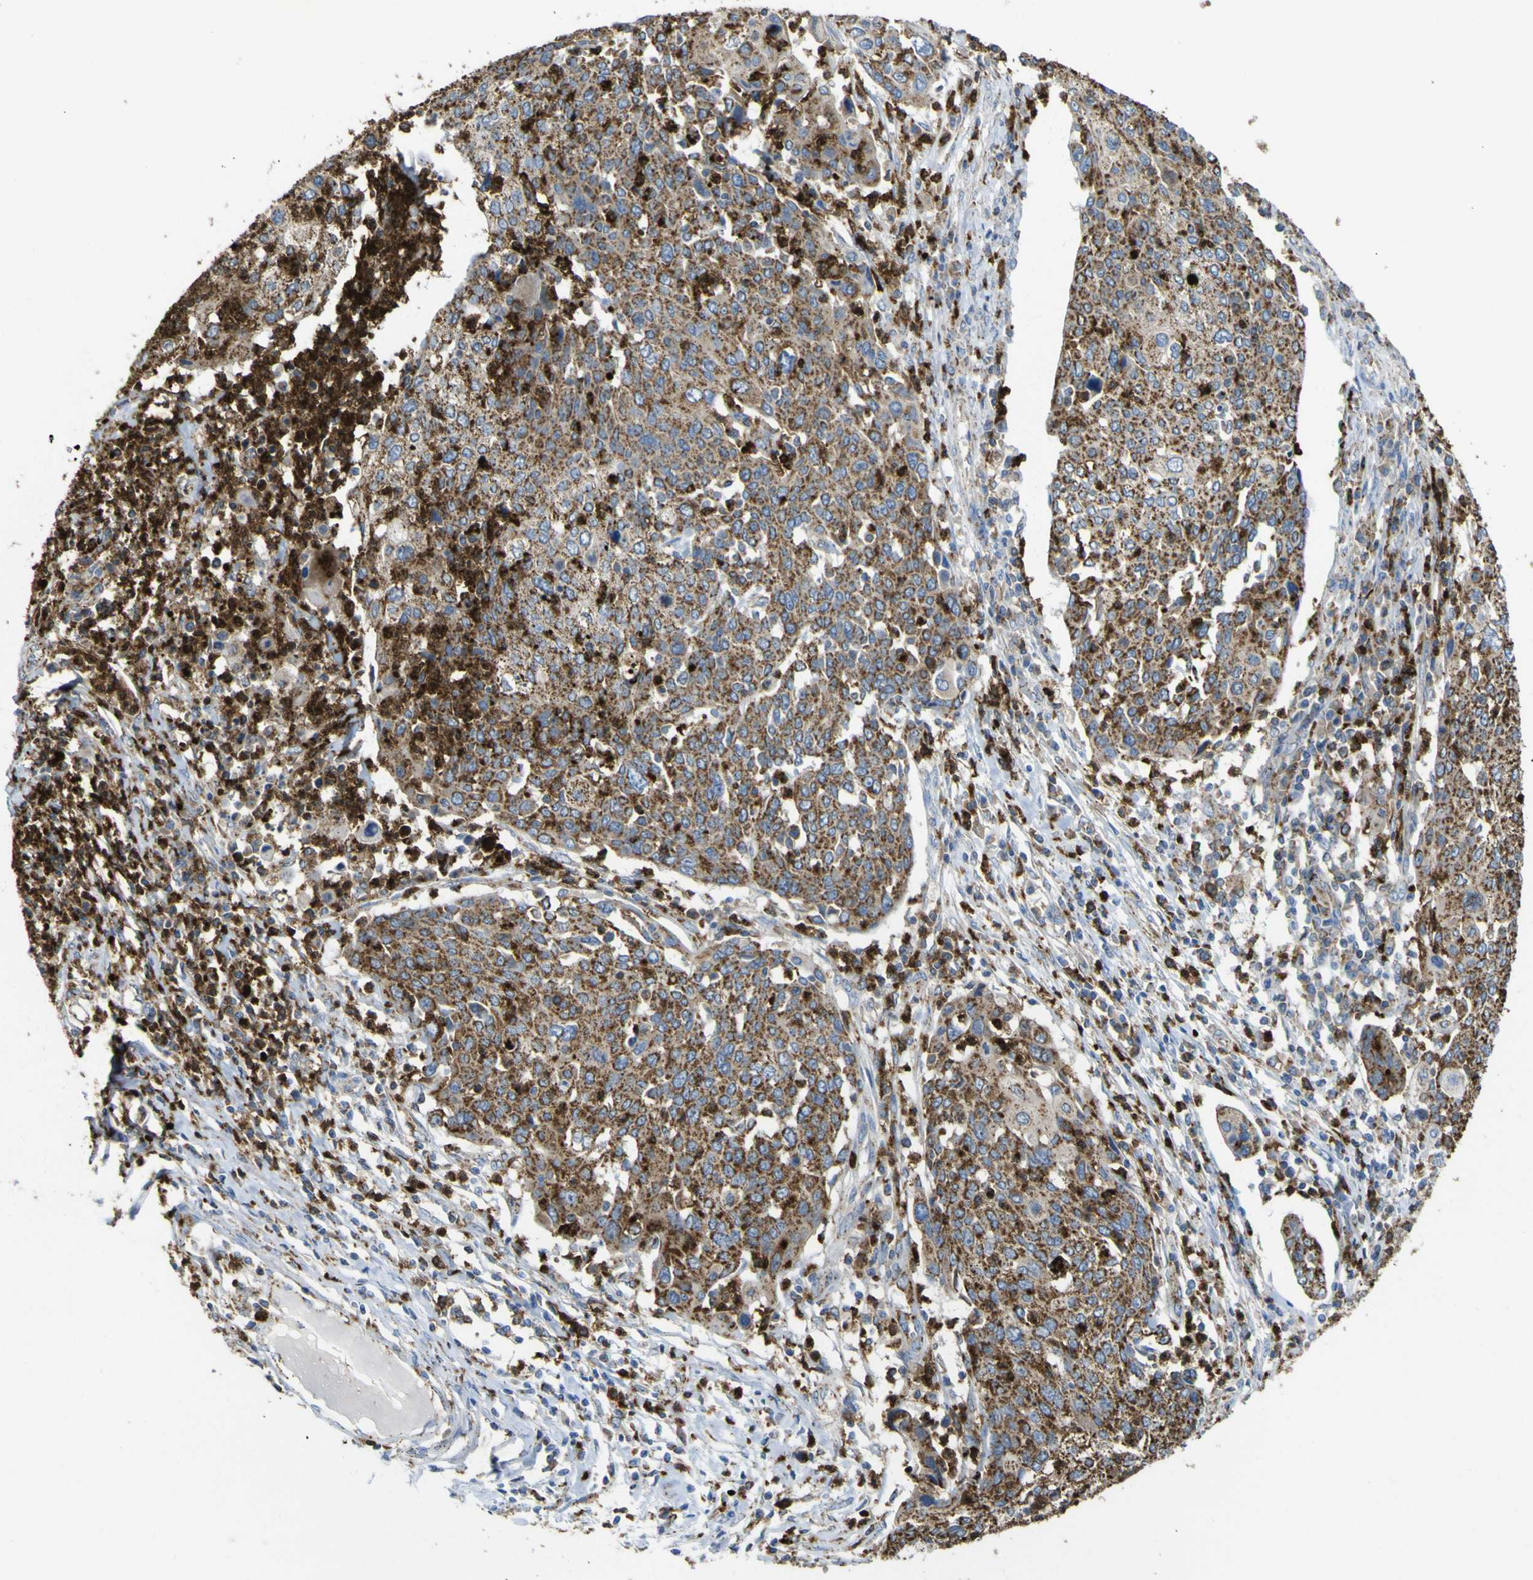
{"staining": {"intensity": "strong", "quantity": ">75%", "location": "cytoplasmic/membranous"}, "tissue": "cervical cancer", "cell_type": "Tumor cells", "image_type": "cancer", "snomed": [{"axis": "morphology", "description": "Squamous cell carcinoma, NOS"}, {"axis": "topography", "description": "Cervix"}], "caption": "A photomicrograph of human squamous cell carcinoma (cervical) stained for a protein demonstrates strong cytoplasmic/membranous brown staining in tumor cells. The protein of interest is stained brown, and the nuclei are stained in blue (DAB (3,3'-diaminobenzidine) IHC with brightfield microscopy, high magnification).", "gene": "ACSL3", "patient": {"sex": "female", "age": 40}}